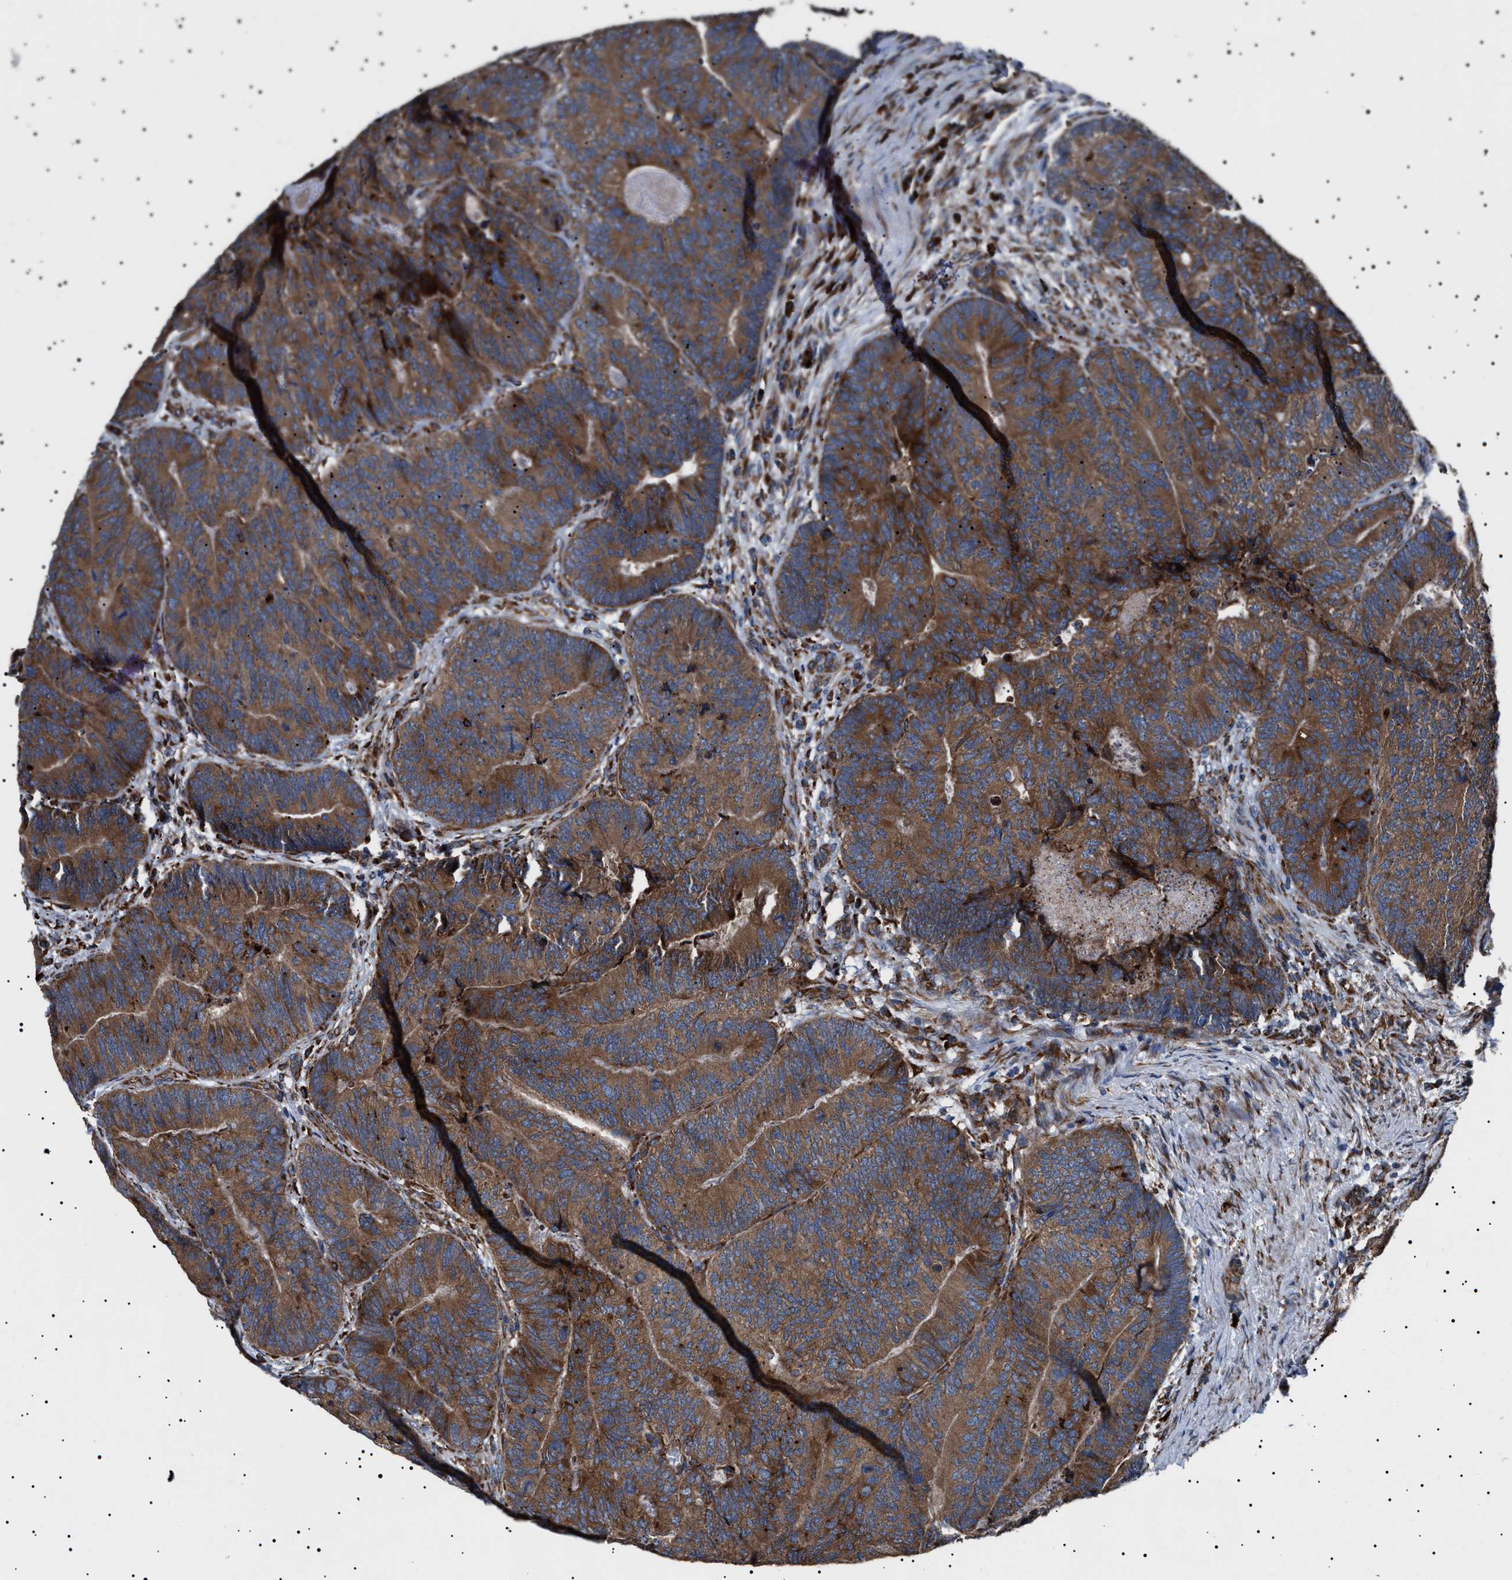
{"staining": {"intensity": "moderate", "quantity": ">75%", "location": "cytoplasmic/membranous"}, "tissue": "colorectal cancer", "cell_type": "Tumor cells", "image_type": "cancer", "snomed": [{"axis": "morphology", "description": "Adenocarcinoma, NOS"}, {"axis": "topography", "description": "Colon"}], "caption": "DAB immunohistochemical staining of colorectal cancer (adenocarcinoma) shows moderate cytoplasmic/membranous protein expression in approximately >75% of tumor cells.", "gene": "TOP1MT", "patient": {"sex": "female", "age": 67}}